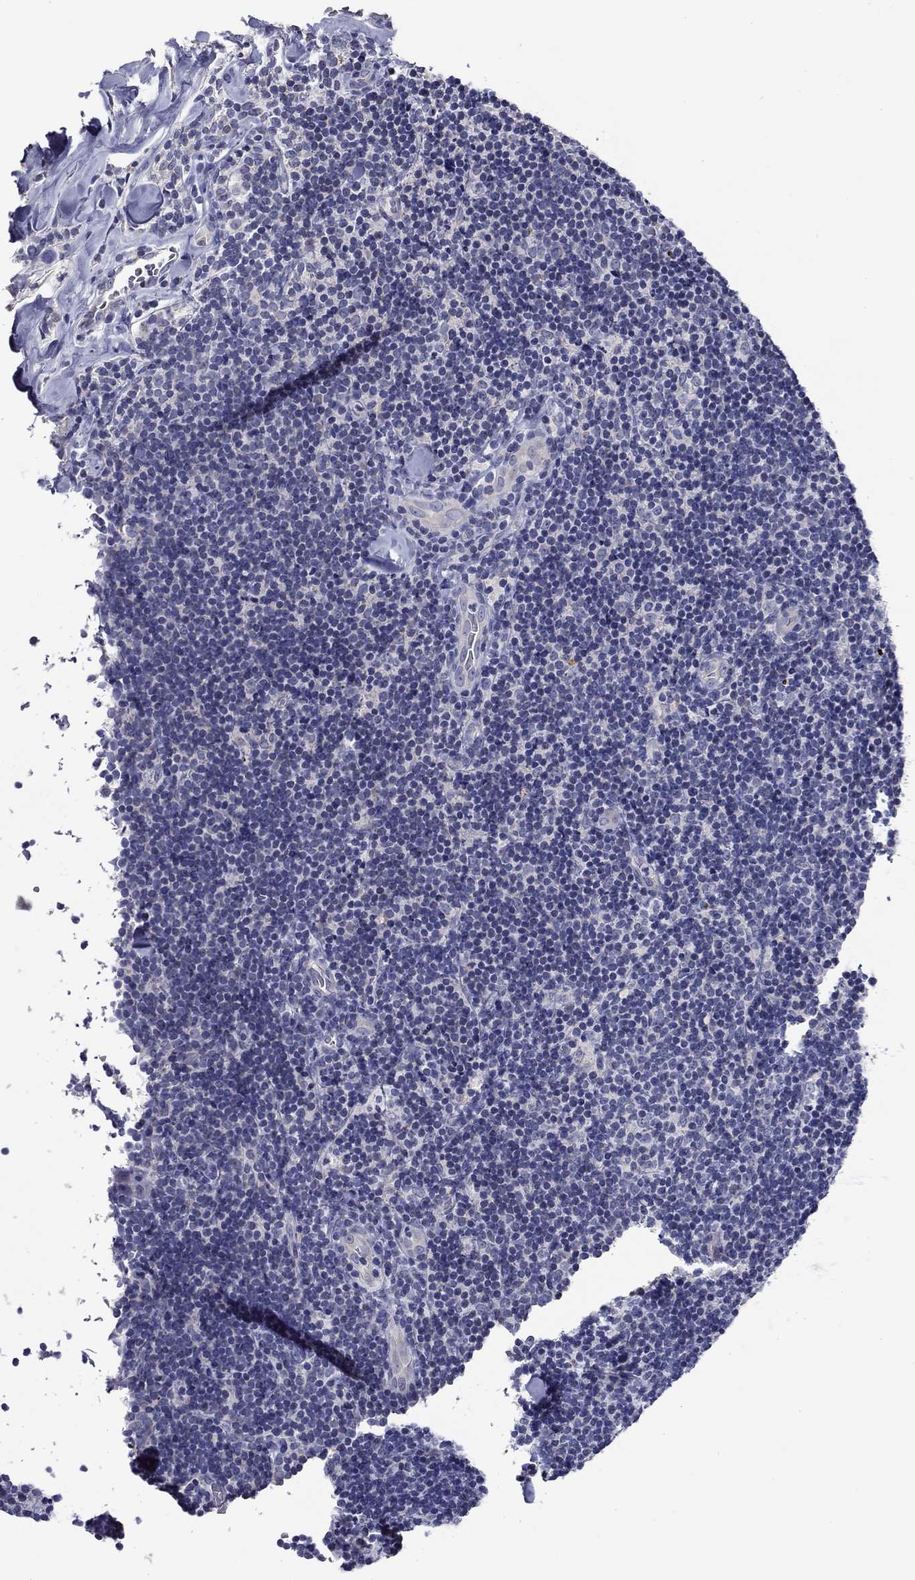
{"staining": {"intensity": "negative", "quantity": "none", "location": "none"}, "tissue": "lymphoma", "cell_type": "Tumor cells", "image_type": "cancer", "snomed": [{"axis": "morphology", "description": "Malignant lymphoma, non-Hodgkin's type, Low grade"}, {"axis": "topography", "description": "Lymph node"}], "caption": "A micrograph of human lymphoma is negative for staining in tumor cells.", "gene": "SPATA7", "patient": {"sex": "female", "age": 56}}